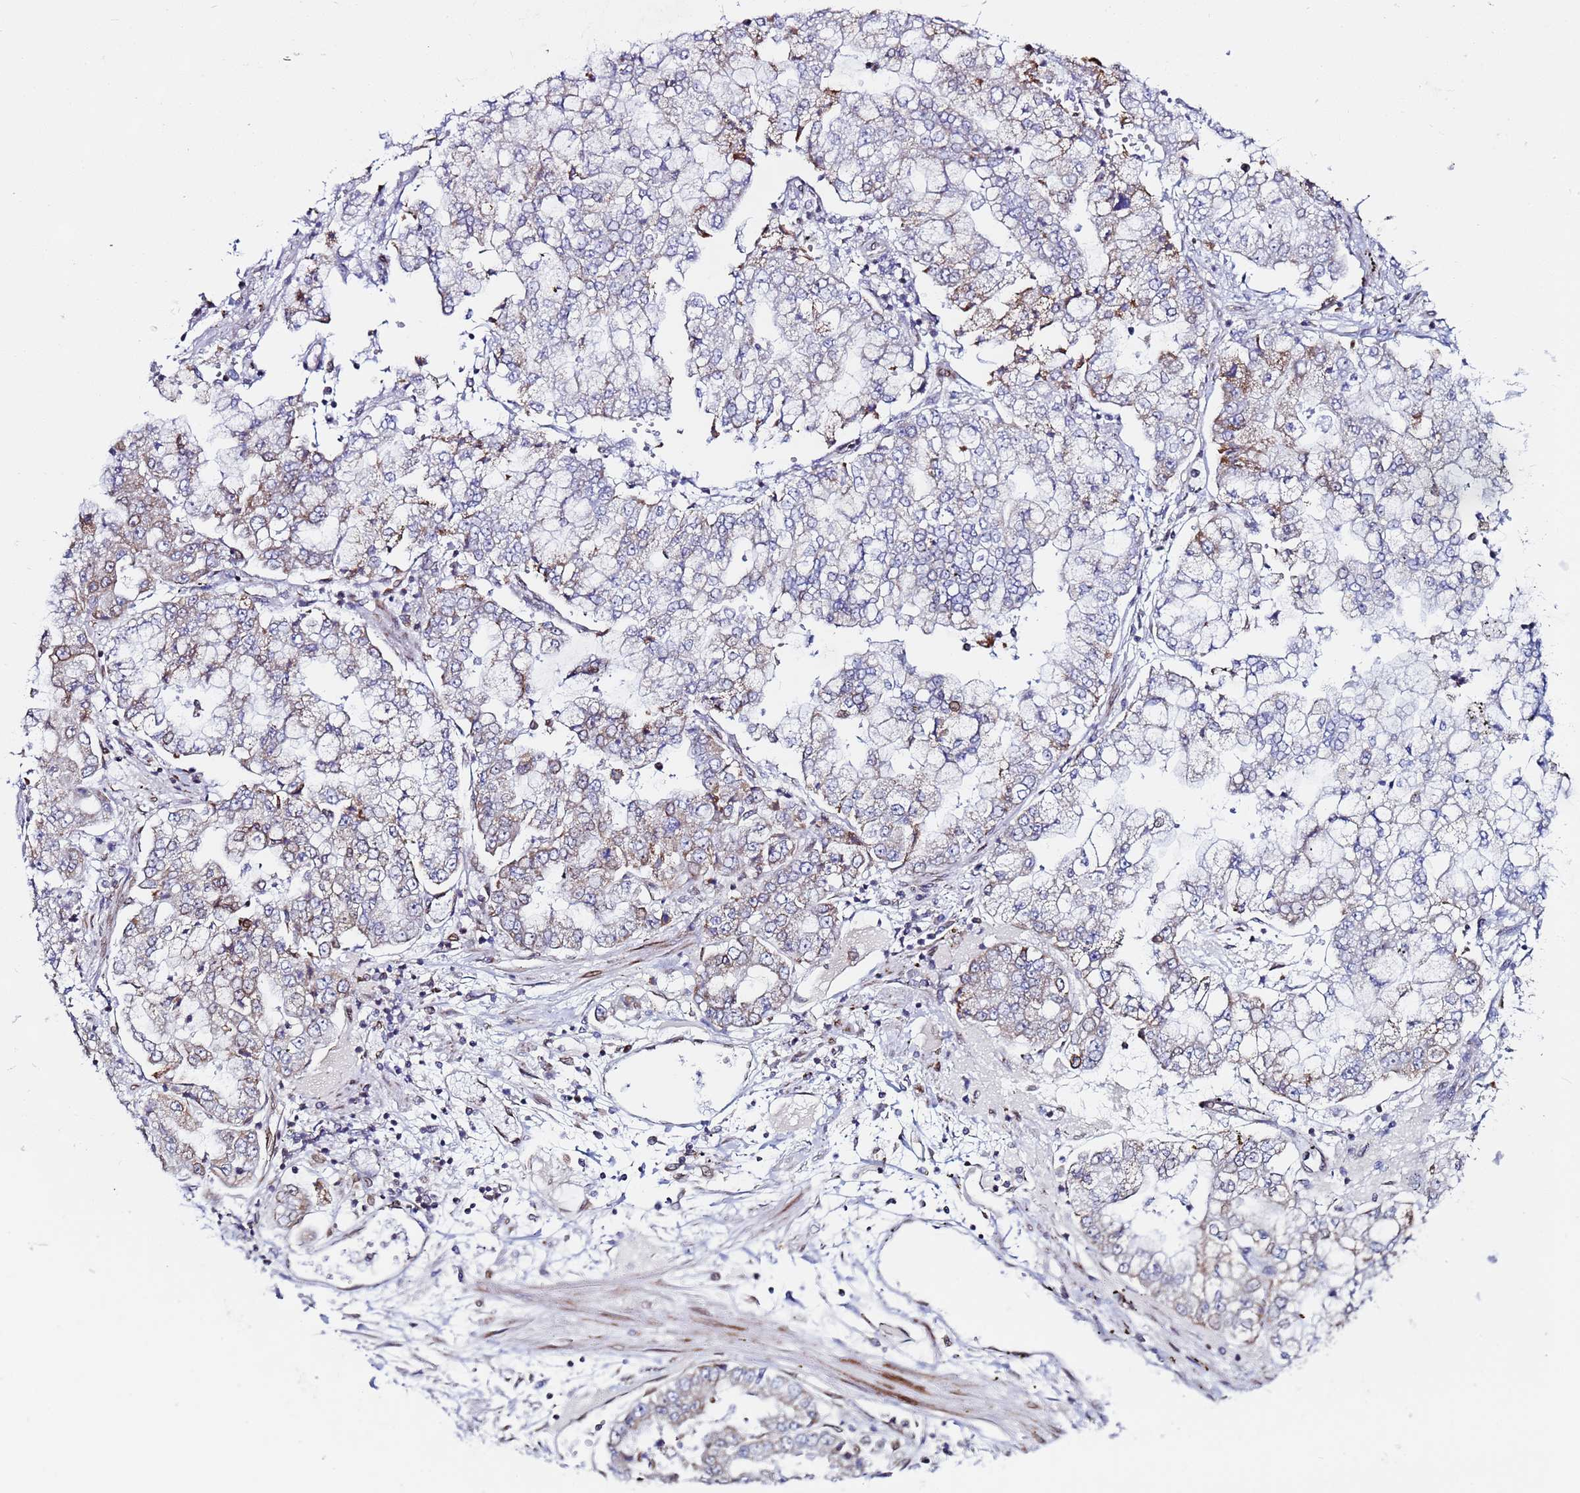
{"staining": {"intensity": "moderate", "quantity": "<25%", "location": "cytoplasmic/membranous"}, "tissue": "stomach cancer", "cell_type": "Tumor cells", "image_type": "cancer", "snomed": [{"axis": "morphology", "description": "Adenocarcinoma, NOS"}, {"axis": "topography", "description": "Stomach"}], "caption": "Brown immunohistochemical staining in stomach adenocarcinoma demonstrates moderate cytoplasmic/membranous staining in approximately <25% of tumor cells.", "gene": "TOR1AIP1", "patient": {"sex": "male", "age": 76}}